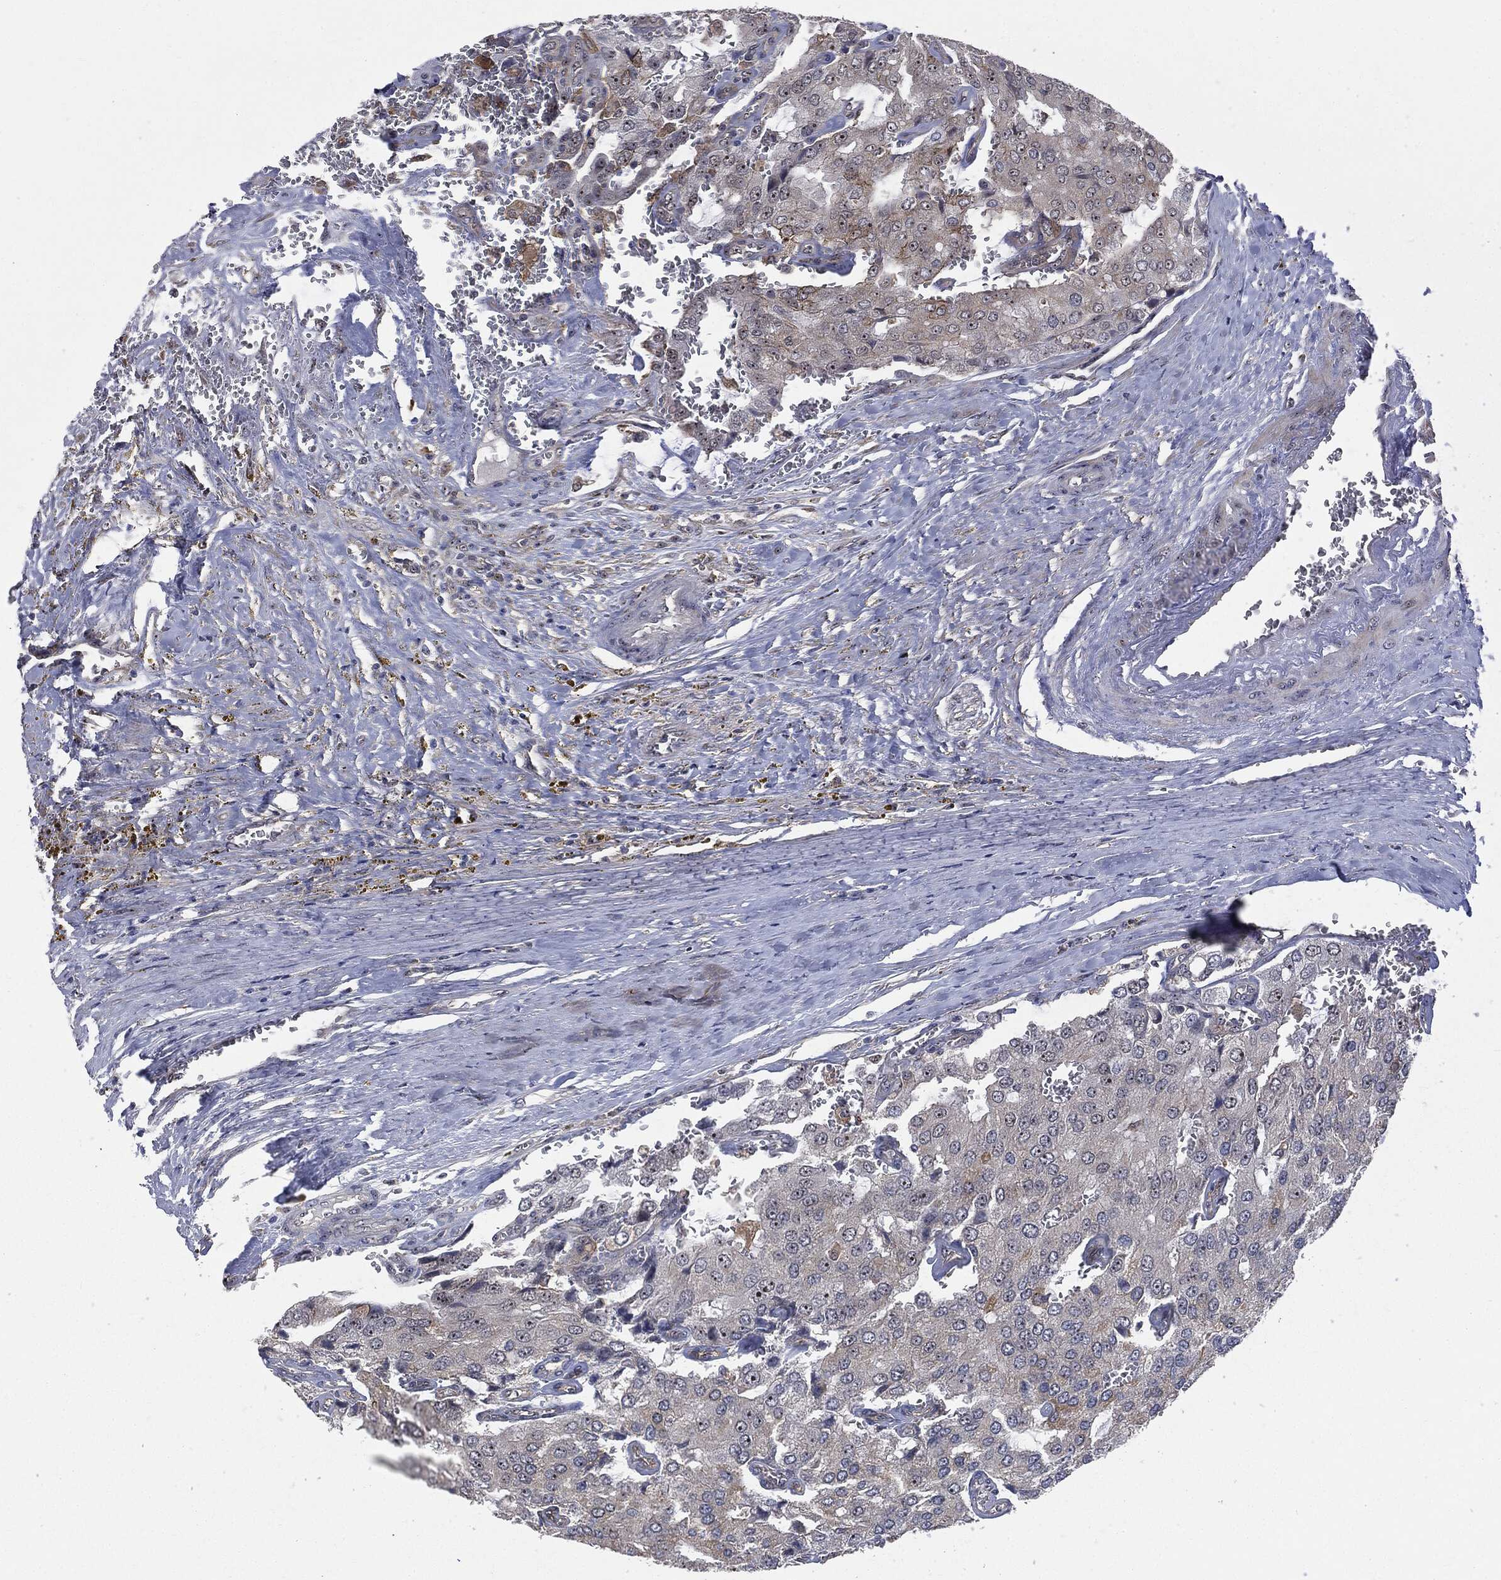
{"staining": {"intensity": "moderate", "quantity": "<25%", "location": "nuclear"}, "tissue": "prostate cancer", "cell_type": "Tumor cells", "image_type": "cancer", "snomed": [{"axis": "morphology", "description": "Adenocarcinoma, NOS"}, {"axis": "topography", "description": "Prostate and seminal vesicle, NOS"}, {"axis": "topography", "description": "Prostate"}], "caption": "An image of adenocarcinoma (prostate) stained for a protein reveals moderate nuclear brown staining in tumor cells.", "gene": "TRMT1L", "patient": {"sex": "male", "age": 67}}